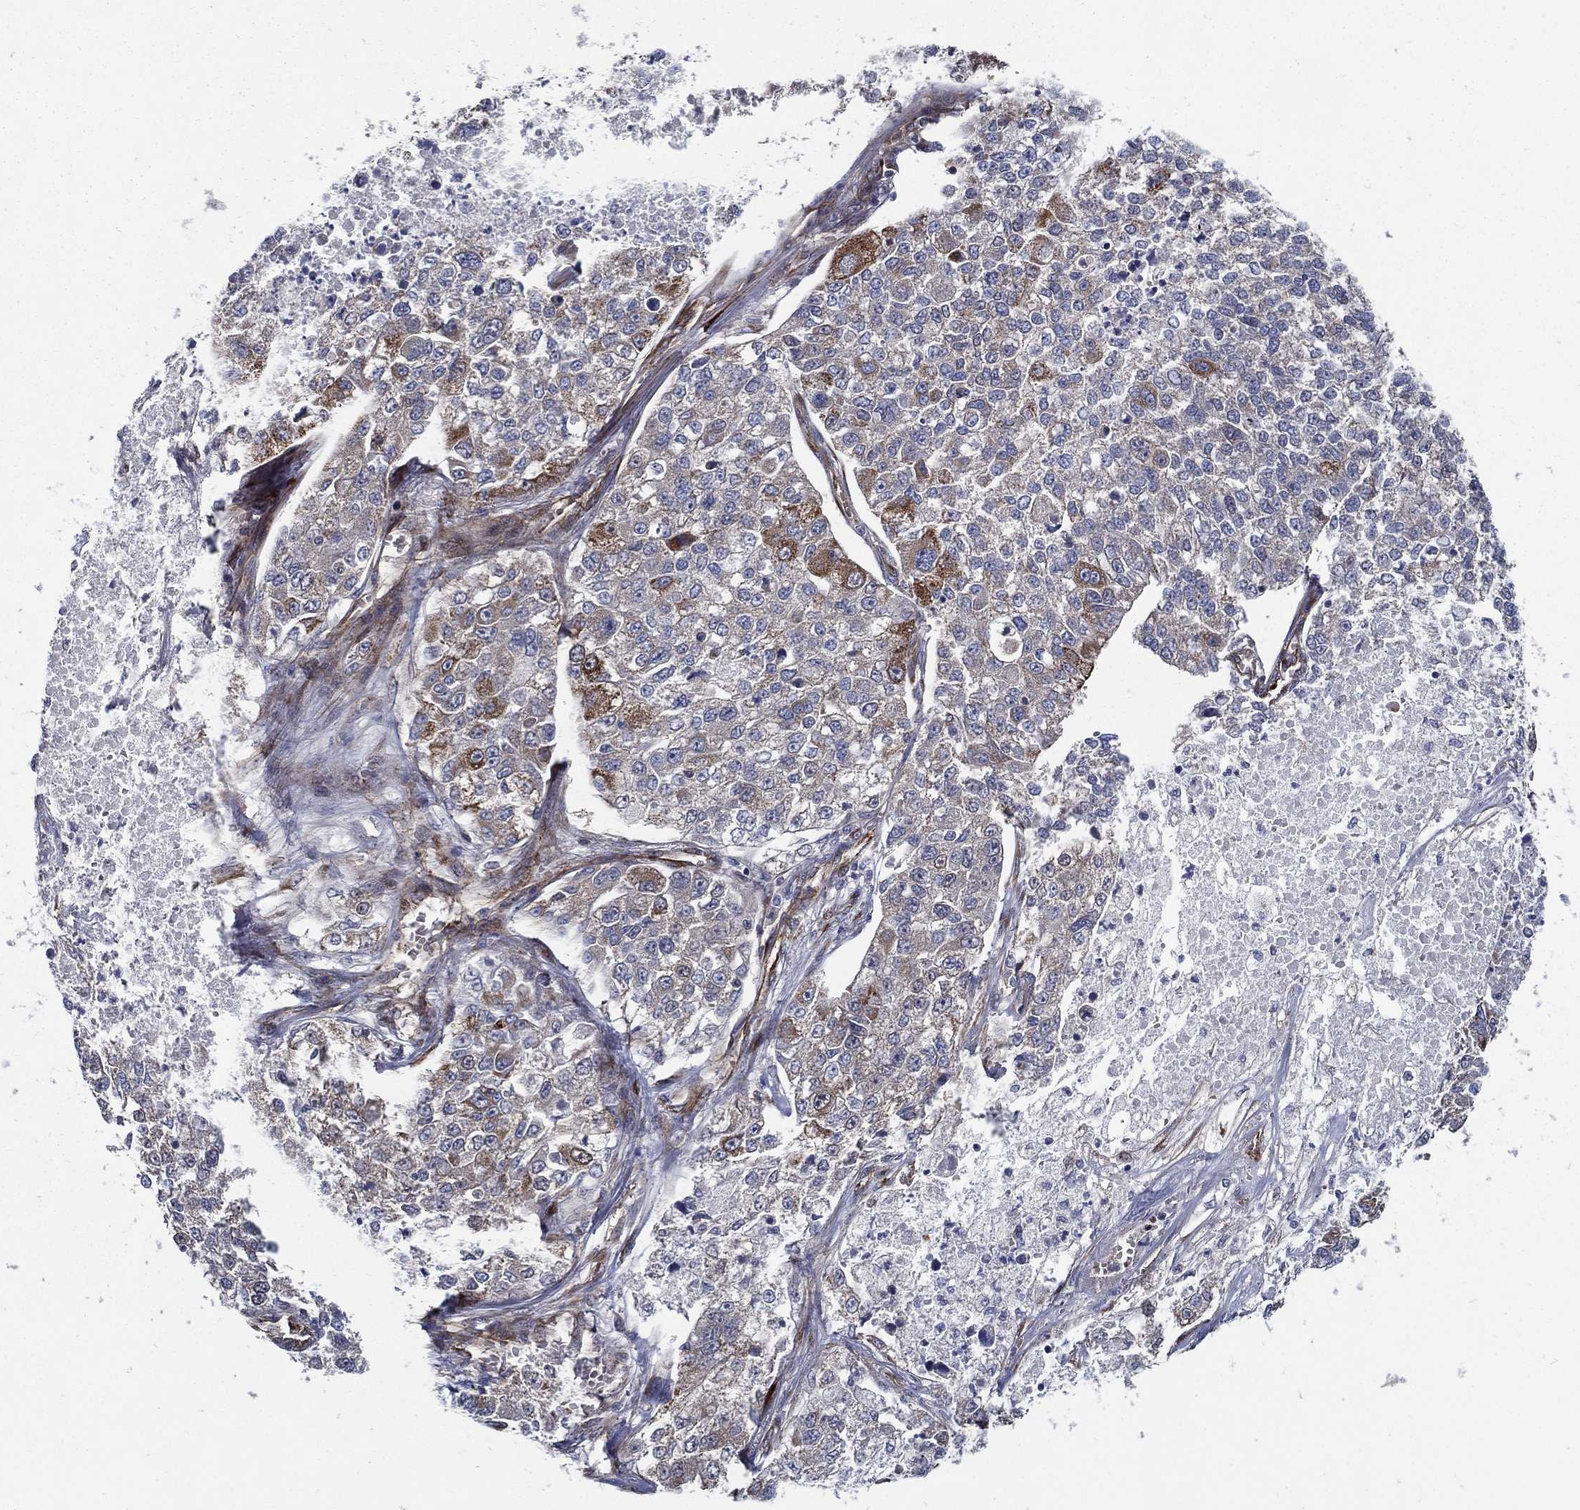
{"staining": {"intensity": "moderate", "quantity": "<25%", "location": "cytoplasmic/membranous"}, "tissue": "lung cancer", "cell_type": "Tumor cells", "image_type": "cancer", "snomed": [{"axis": "morphology", "description": "Adenocarcinoma, NOS"}, {"axis": "topography", "description": "Lung"}], "caption": "Moderate cytoplasmic/membranous staining for a protein is present in about <25% of tumor cells of lung cancer (adenocarcinoma) using immunohistochemistry (IHC).", "gene": "ARHGAP11A", "patient": {"sex": "male", "age": 49}}